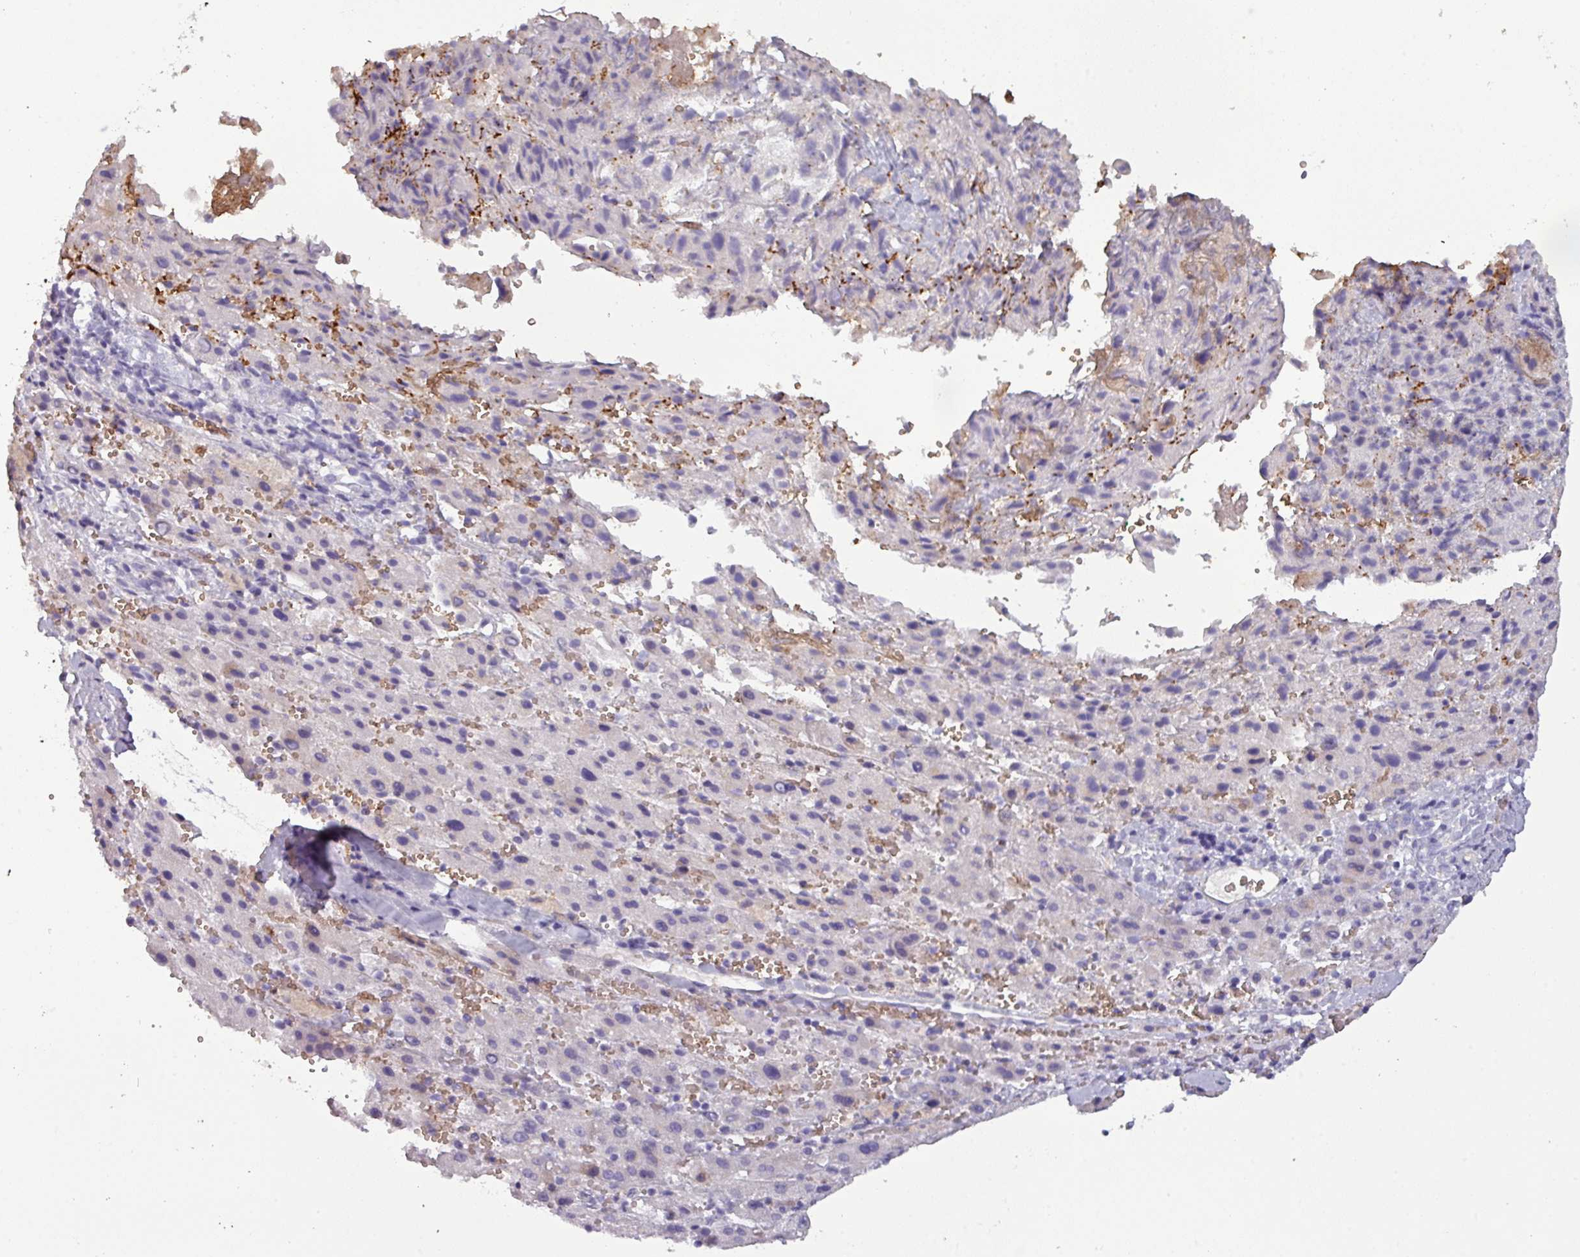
{"staining": {"intensity": "negative", "quantity": "none", "location": "none"}, "tissue": "liver cancer", "cell_type": "Tumor cells", "image_type": "cancer", "snomed": [{"axis": "morphology", "description": "Carcinoma, Hepatocellular, NOS"}, {"axis": "topography", "description": "Liver"}], "caption": "High magnification brightfield microscopy of hepatocellular carcinoma (liver) stained with DAB (3,3'-diaminobenzidine) (brown) and counterstained with hematoxylin (blue): tumor cells show no significant positivity.", "gene": "AREL1", "patient": {"sex": "female", "age": 58}}